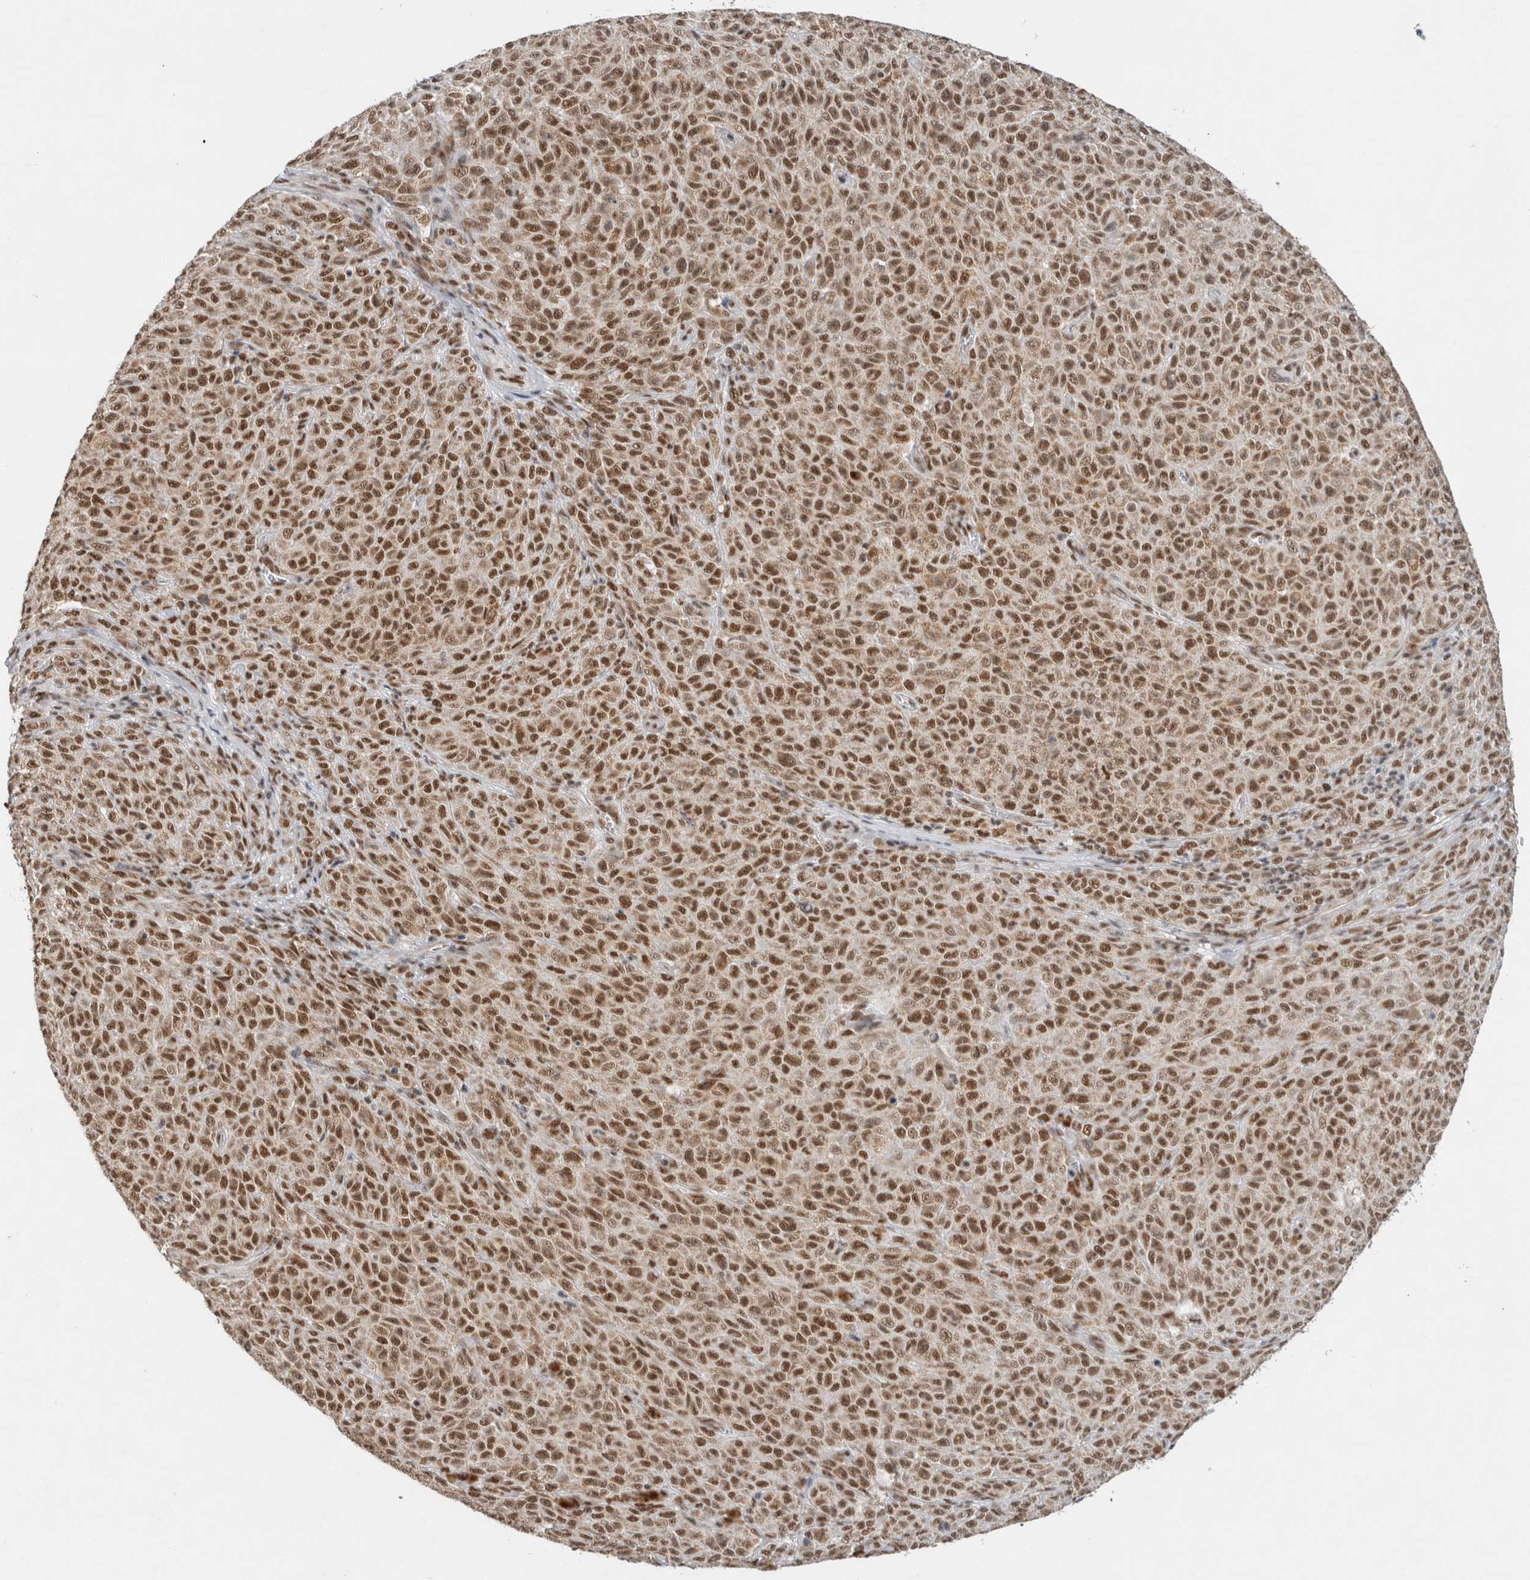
{"staining": {"intensity": "strong", "quantity": ">75%", "location": "nuclear"}, "tissue": "melanoma", "cell_type": "Tumor cells", "image_type": "cancer", "snomed": [{"axis": "morphology", "description": "Malignant melanoma, NOS"}, {"axis": "topography", "description": "Skin"}], "caption": "This image demonstrates immunohistochemistry staining of human malignant melanoma, with high strong nuclear positivity in approximately >75% of tumor cells.", "gene": "DDX42", "patient": {"sex": "female", "age": 82}}